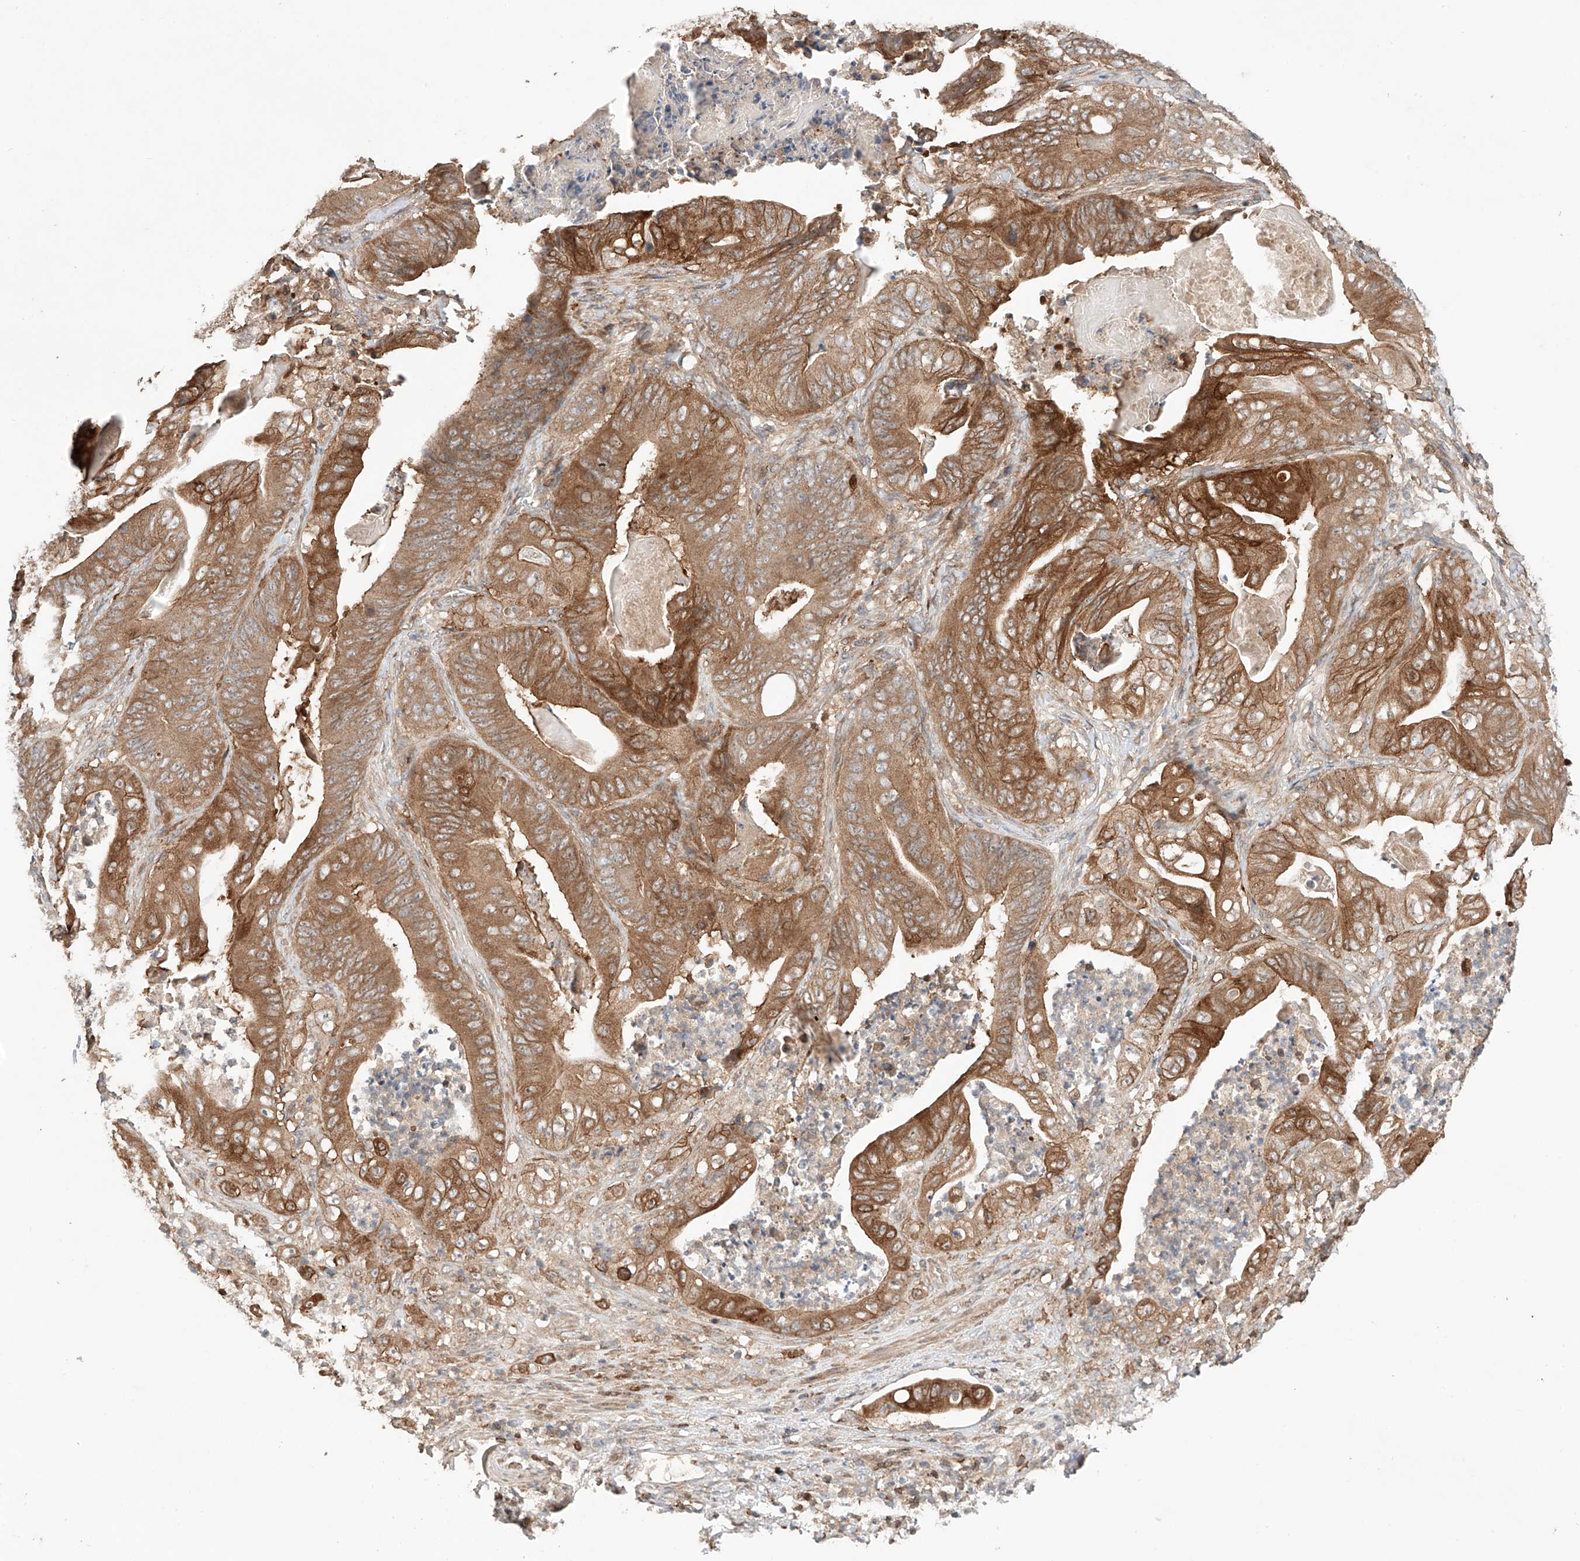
{"staining": {"intensity": "strong", "quantity": "25%-75%", "location": "cytoplasmic/membranous"}, "tissue": "stomach cancer", "cell_type": "Tumor cells", "image_type": "cancer", "snomed": [{"axis": "morphology", "description": "Adenocarcinoma, NOS"}, {"axis": "topography", "description": "Stomach"}], "caption": "Immunohistochemical staining of stomach adenocarcinoma demonstrates high levels of strong cytoplasmic/membranous staining in approximately 25%-75% of tumor cells. (IHC, brightfield microscopy, high magnification).", "gene": "IGSF22", "patient": {"sex": "female", "age": 73}}